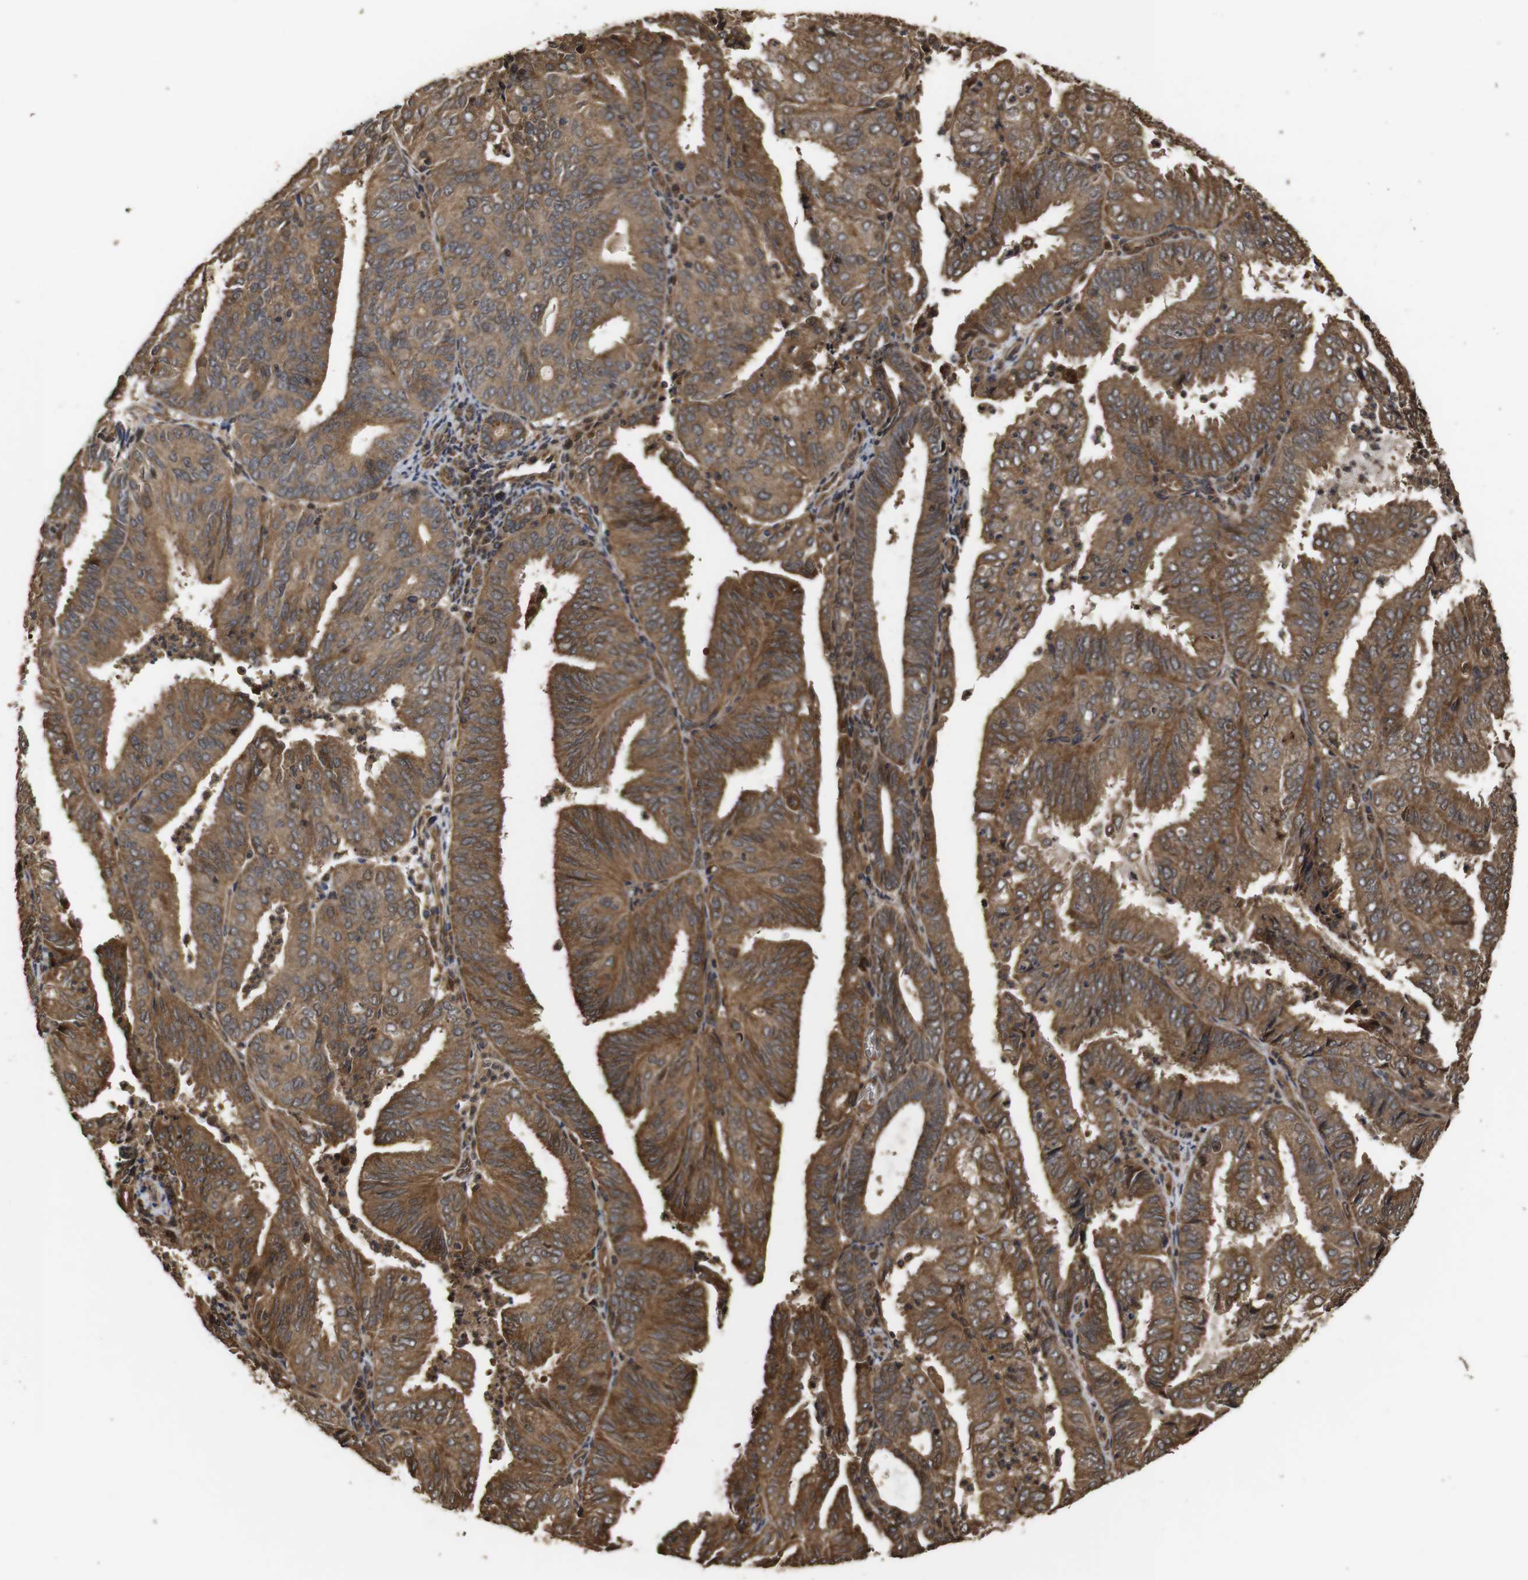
{"staining": {"intensity": "strong", "quantity": ">75%", "location": "cytoplasmic/membranous"}, "tissue": "endometrial cancer", "cell_type": "Tumor cells", "image_type": "cancer", "snomed": [{"axis": "morphology", "description": "Adenocarcinoma, NOS"}, {"axis": "topography", "description": "Uterus"}], "caption": "An immunohistochemistry photomicrograph of tumor tissue is shown. Protein staining in brown labels strong cytoplasmic/membranous positivity in endometrial adenocarcinoma within tumor cells.", "gene": "PTPN14", "patient": {"sex": "female", "age": 60}}